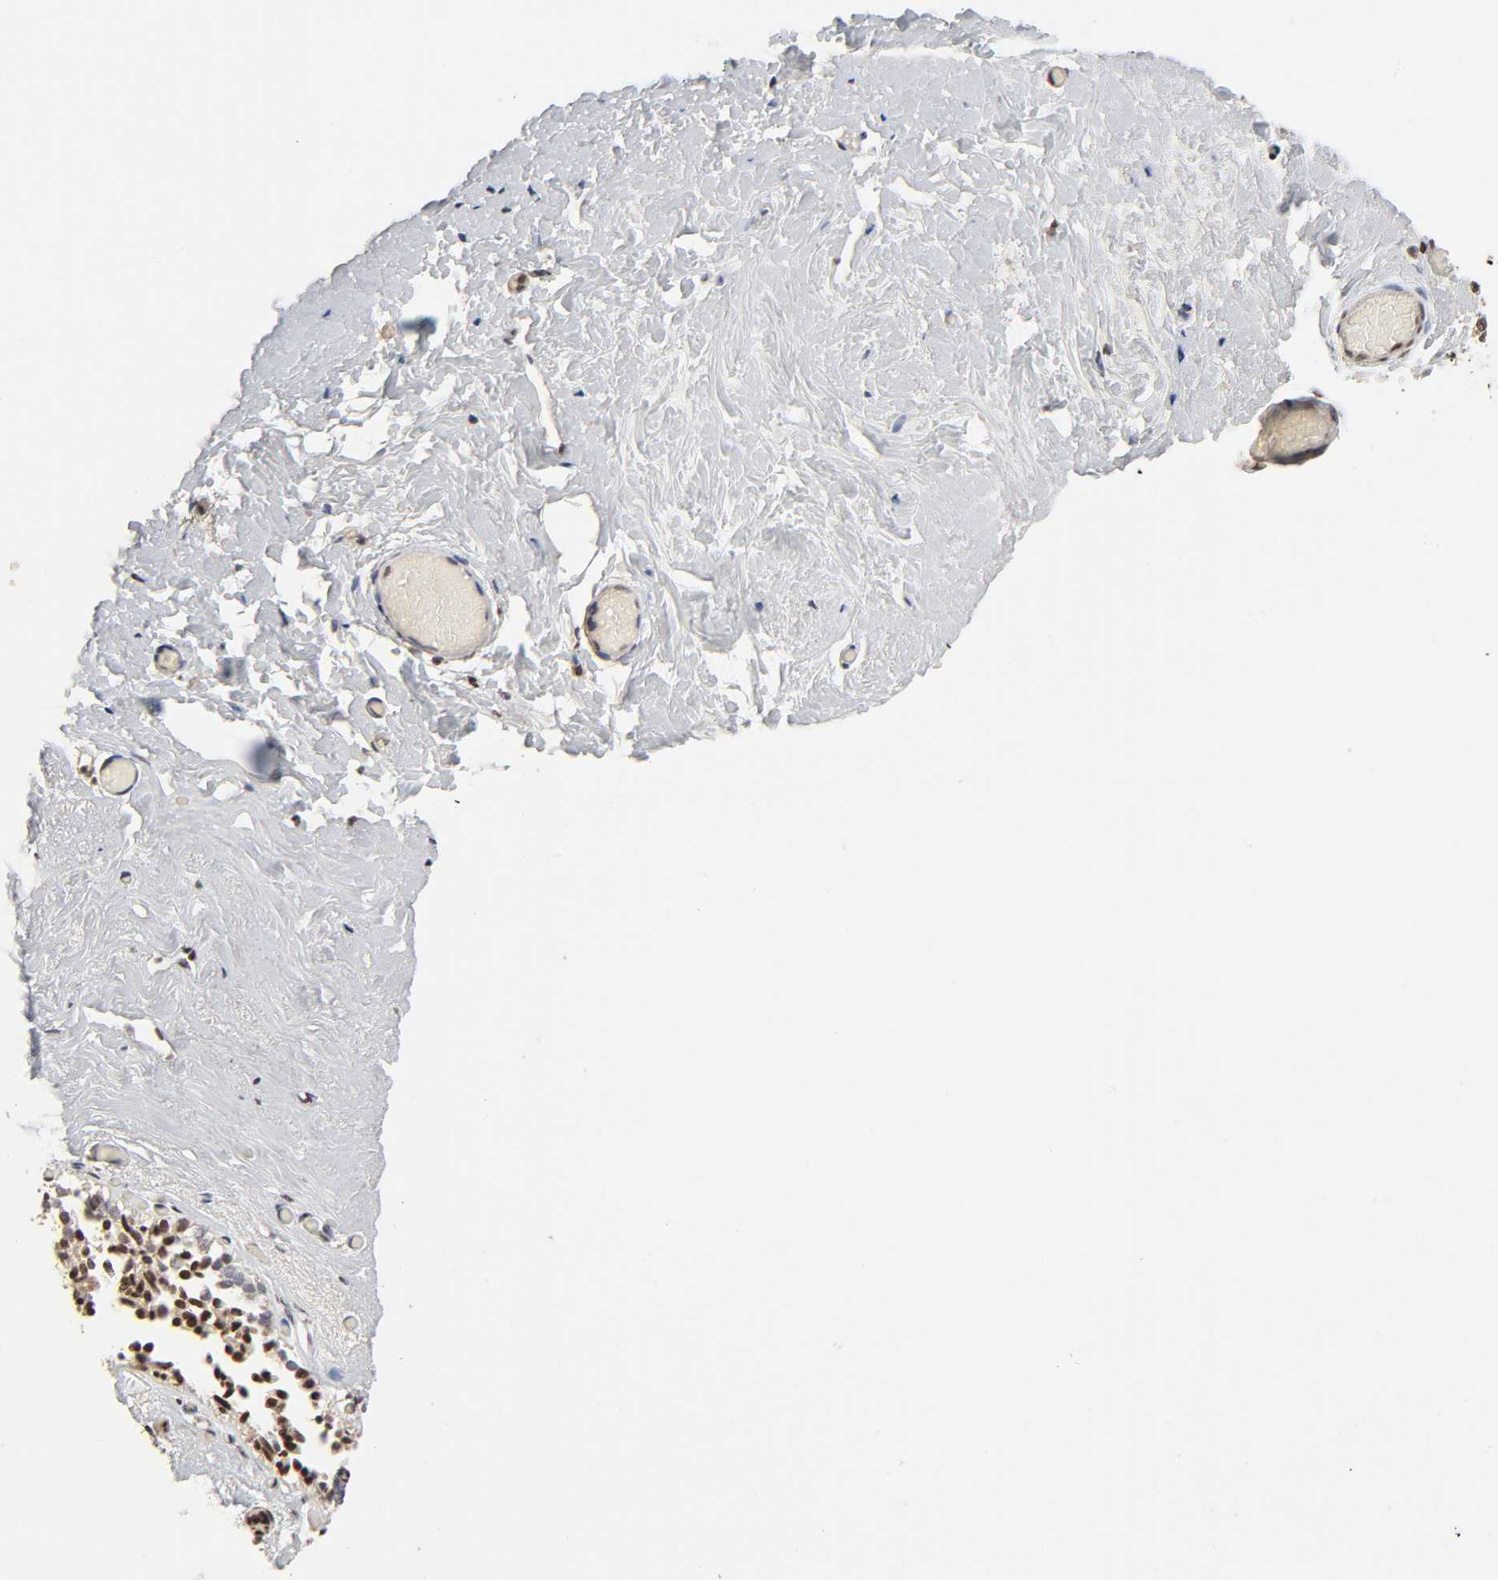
{"staining": {"intensity": "moderate", "quantity": ">75%", "location": "nuclear"}, "tissue": "breast", "cell_type": "Adipocytes", "image_type": "normal", "snomed": [{"axis": "morphology", "description": "Normal tissue, NOS"}, {"axis": "topography", "description": "Breast"}], "caption": "Immunohistochemistry (IHC) photomicrograph of normal breast stained for a protein (brown), which displays medium levels of moderate nuclear staining in about >75% of adipocytes.", "gene": "ZNF473", "patient": {"sex": "female", "age": 75}}